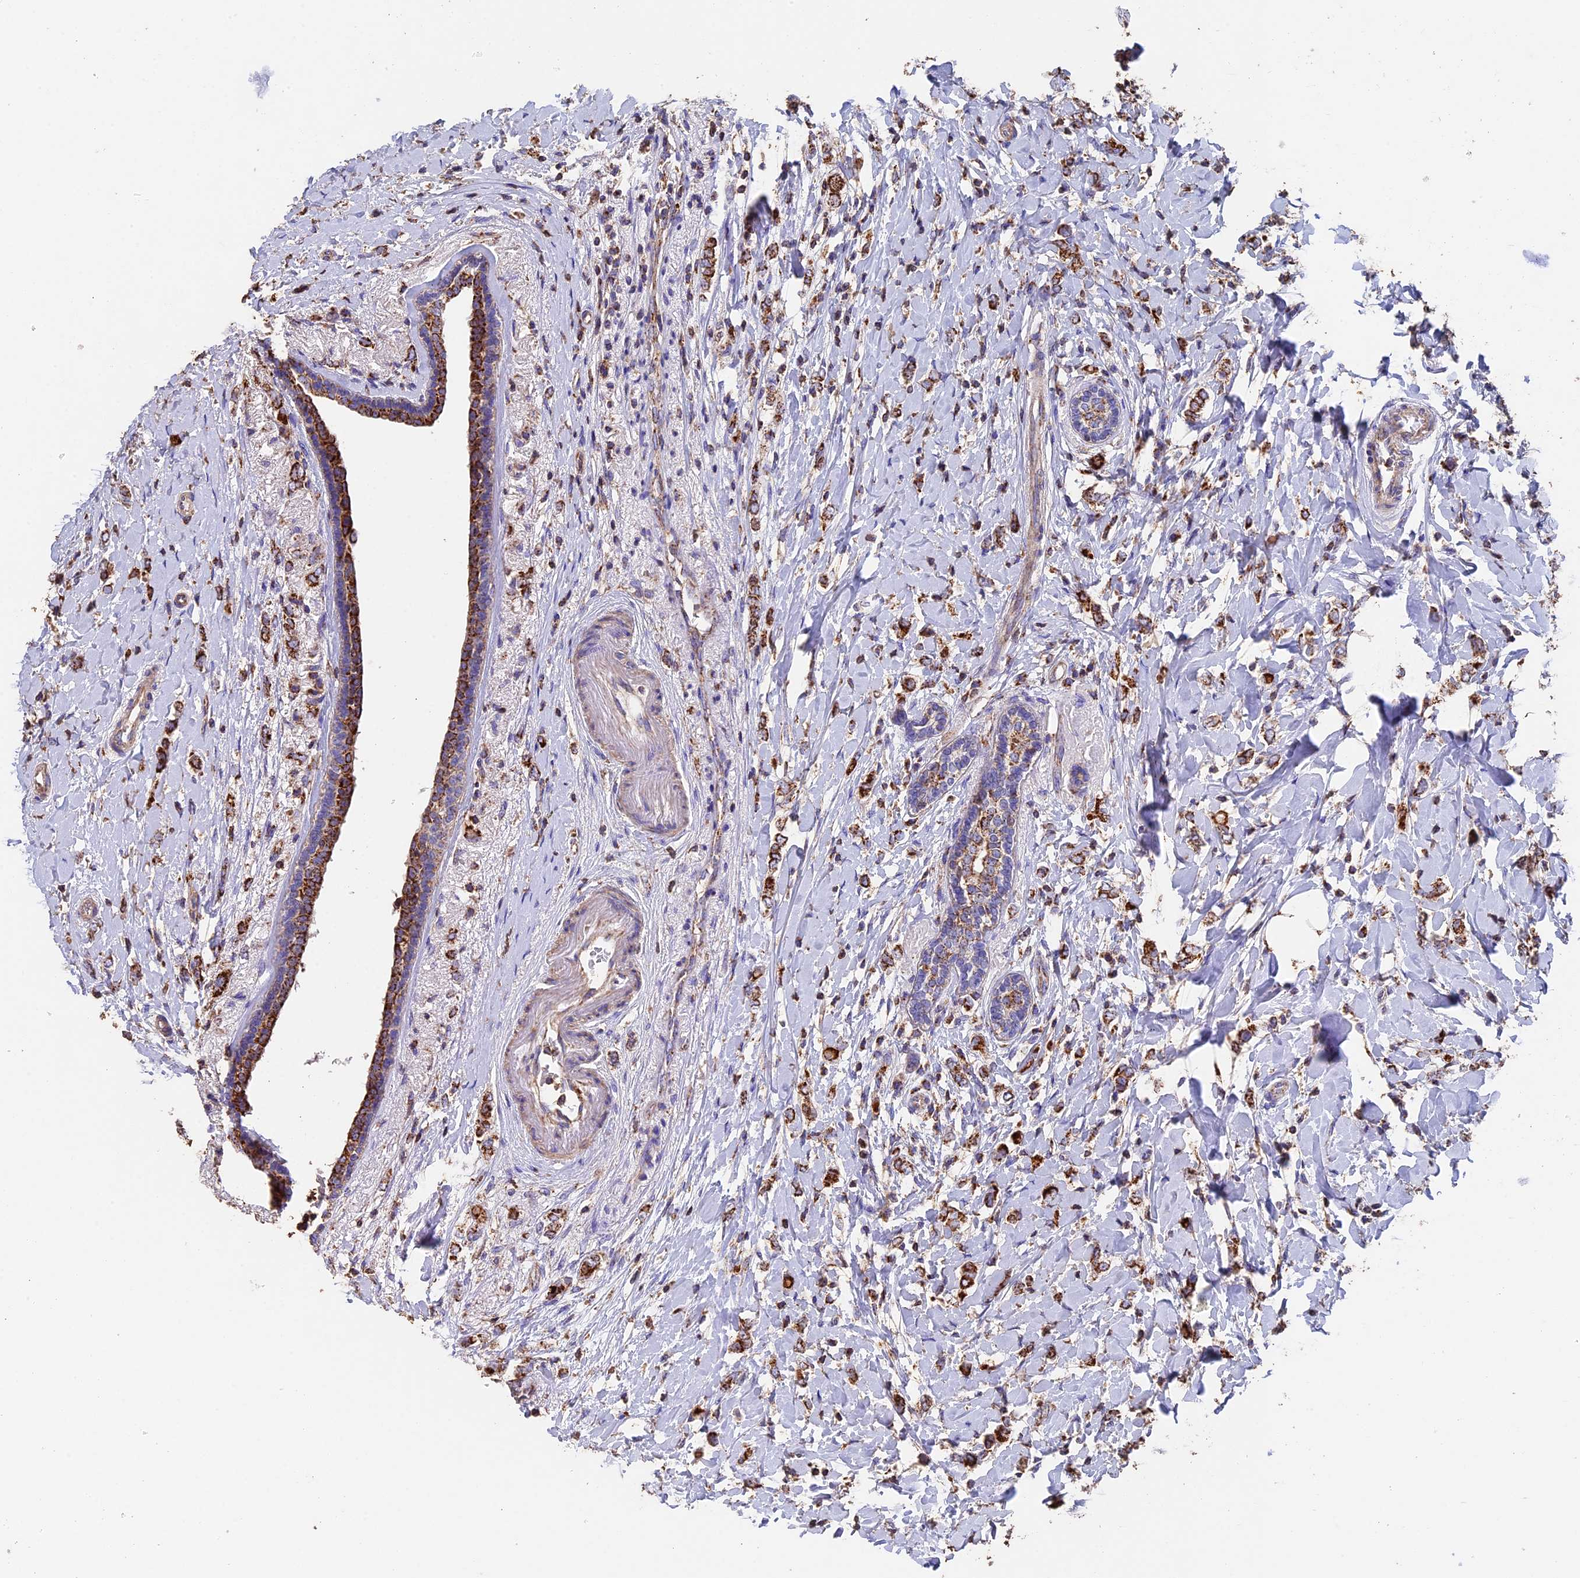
{"staining": {"intensity": "strong", "quantity": ">75%", "location": "cytoplasmic/membranous"}, "tissue": "breast cancer", "cell_type": "Tumor cells", "image_type": "cancer", "snomed": [{"axis": "morphology", "description": "Normal tissue, NOS"}, {"axis": "morphology", "description": "Lobular carcinoma"}, {"axis": "topography", "description": "Breast"}], "caption": "Tumor cells show high levels of strong cytoplasmic/membranous expression in approximately >75% of cells in lobular carcinoma (breast). The protein is shown in brown color, while the nuclei are stained blue.", "gene": "ADAT1", "patient": {"sex": "female", "age": 47}}